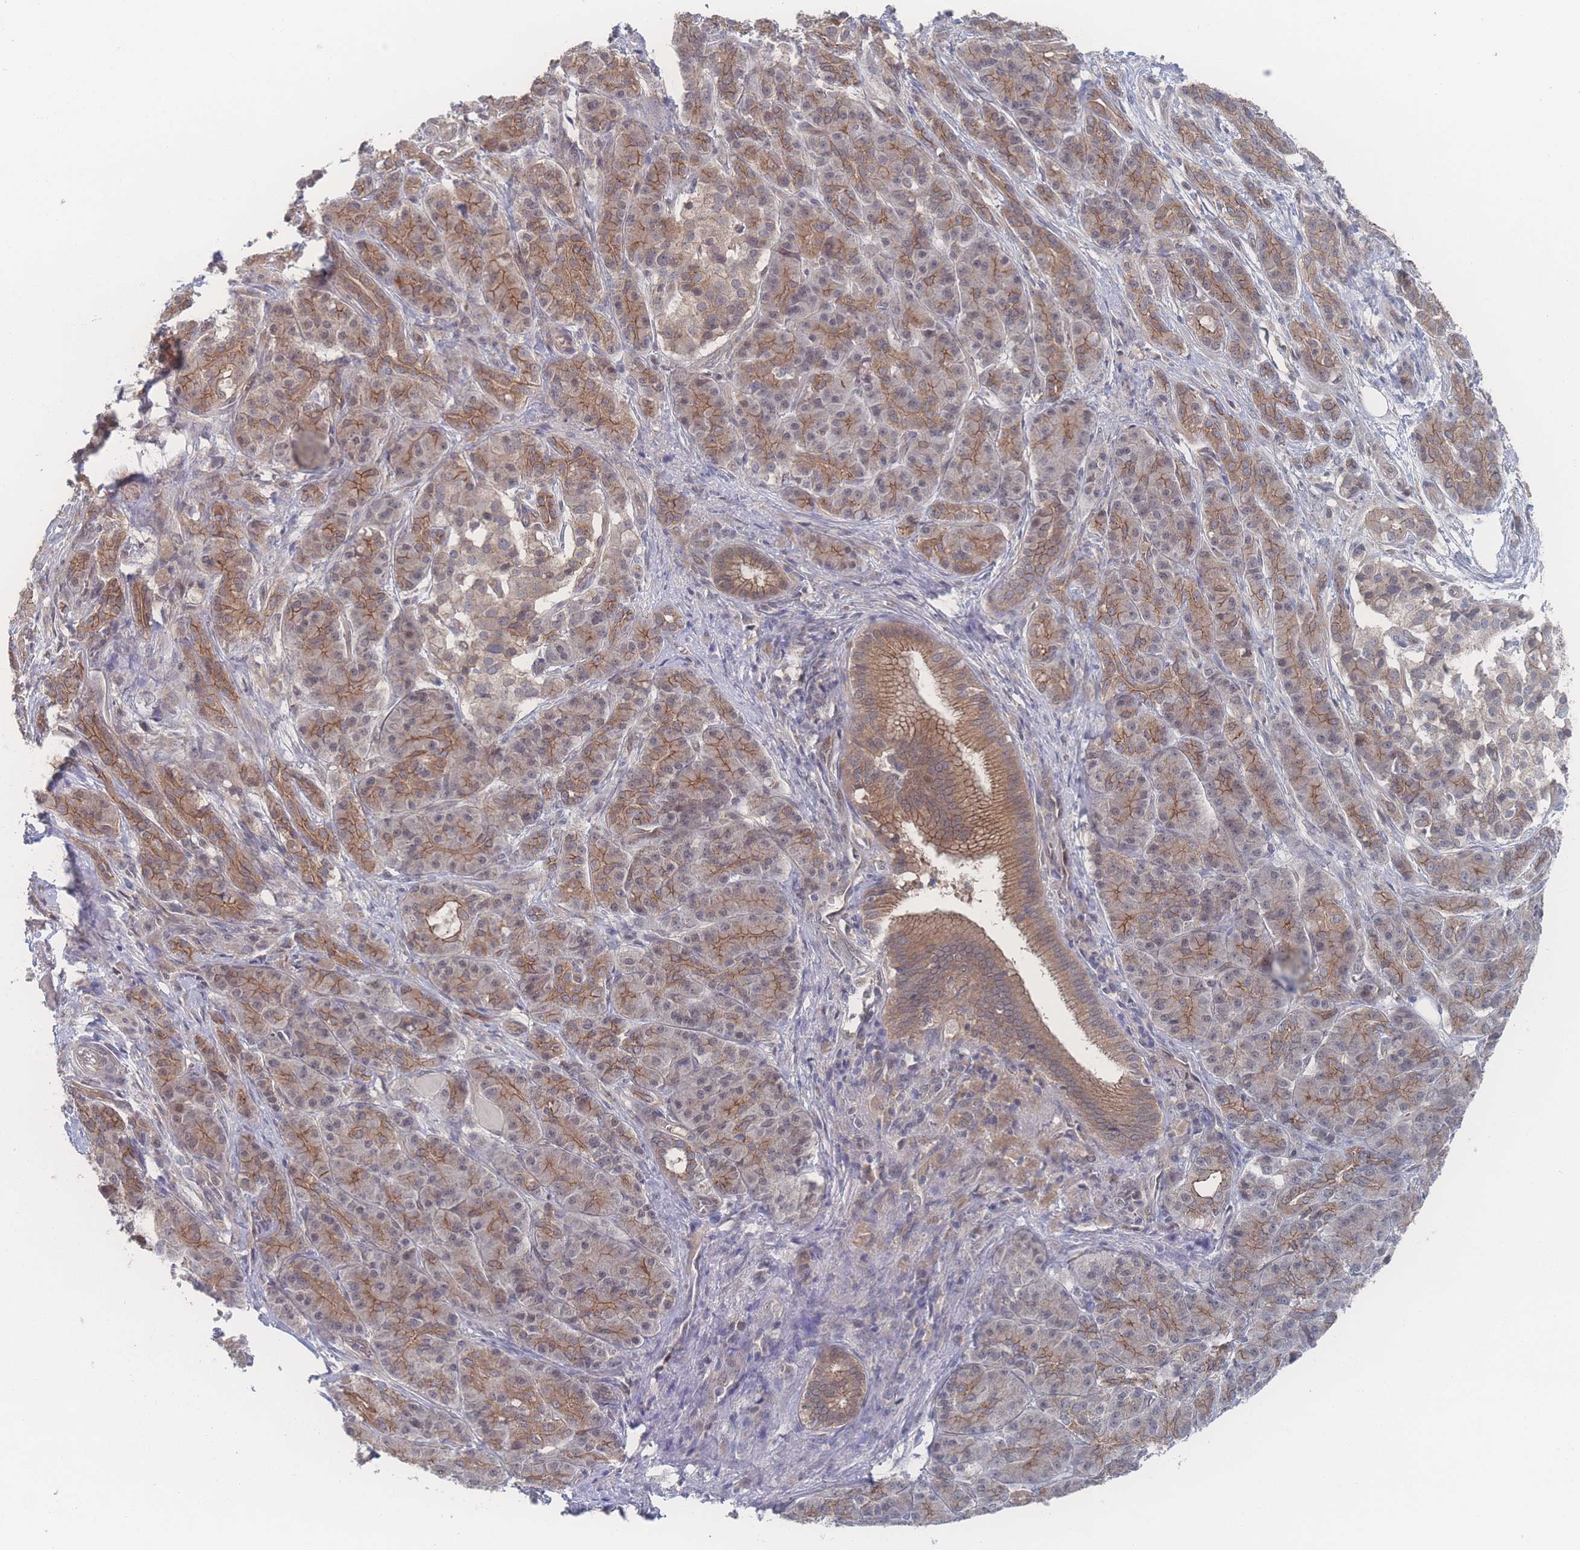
{"staining": {"intensity": "moderate", "quantity": "25%-75%", "location": "cytoplasmic/membranous"}, "tissue": "pancreatic cancer", "cell_type": "Tumor cells", "image_type": "cancer", "snomed": [{"axis": "morphology", "description": "Adenocarcinoma, NOS"}, {"axis": "topography", "description": "Pancreas"}], "caption": "Pancreatic cancer (adenocarcinoma) stained with DAB immunohistochemistry exhibits medium levels of moderate cytoplasmic/membranous staining in about 25%-75% of tumor cells.", "gene": "NBEAL1", "patient": {"sex": "male", "age": 57}}